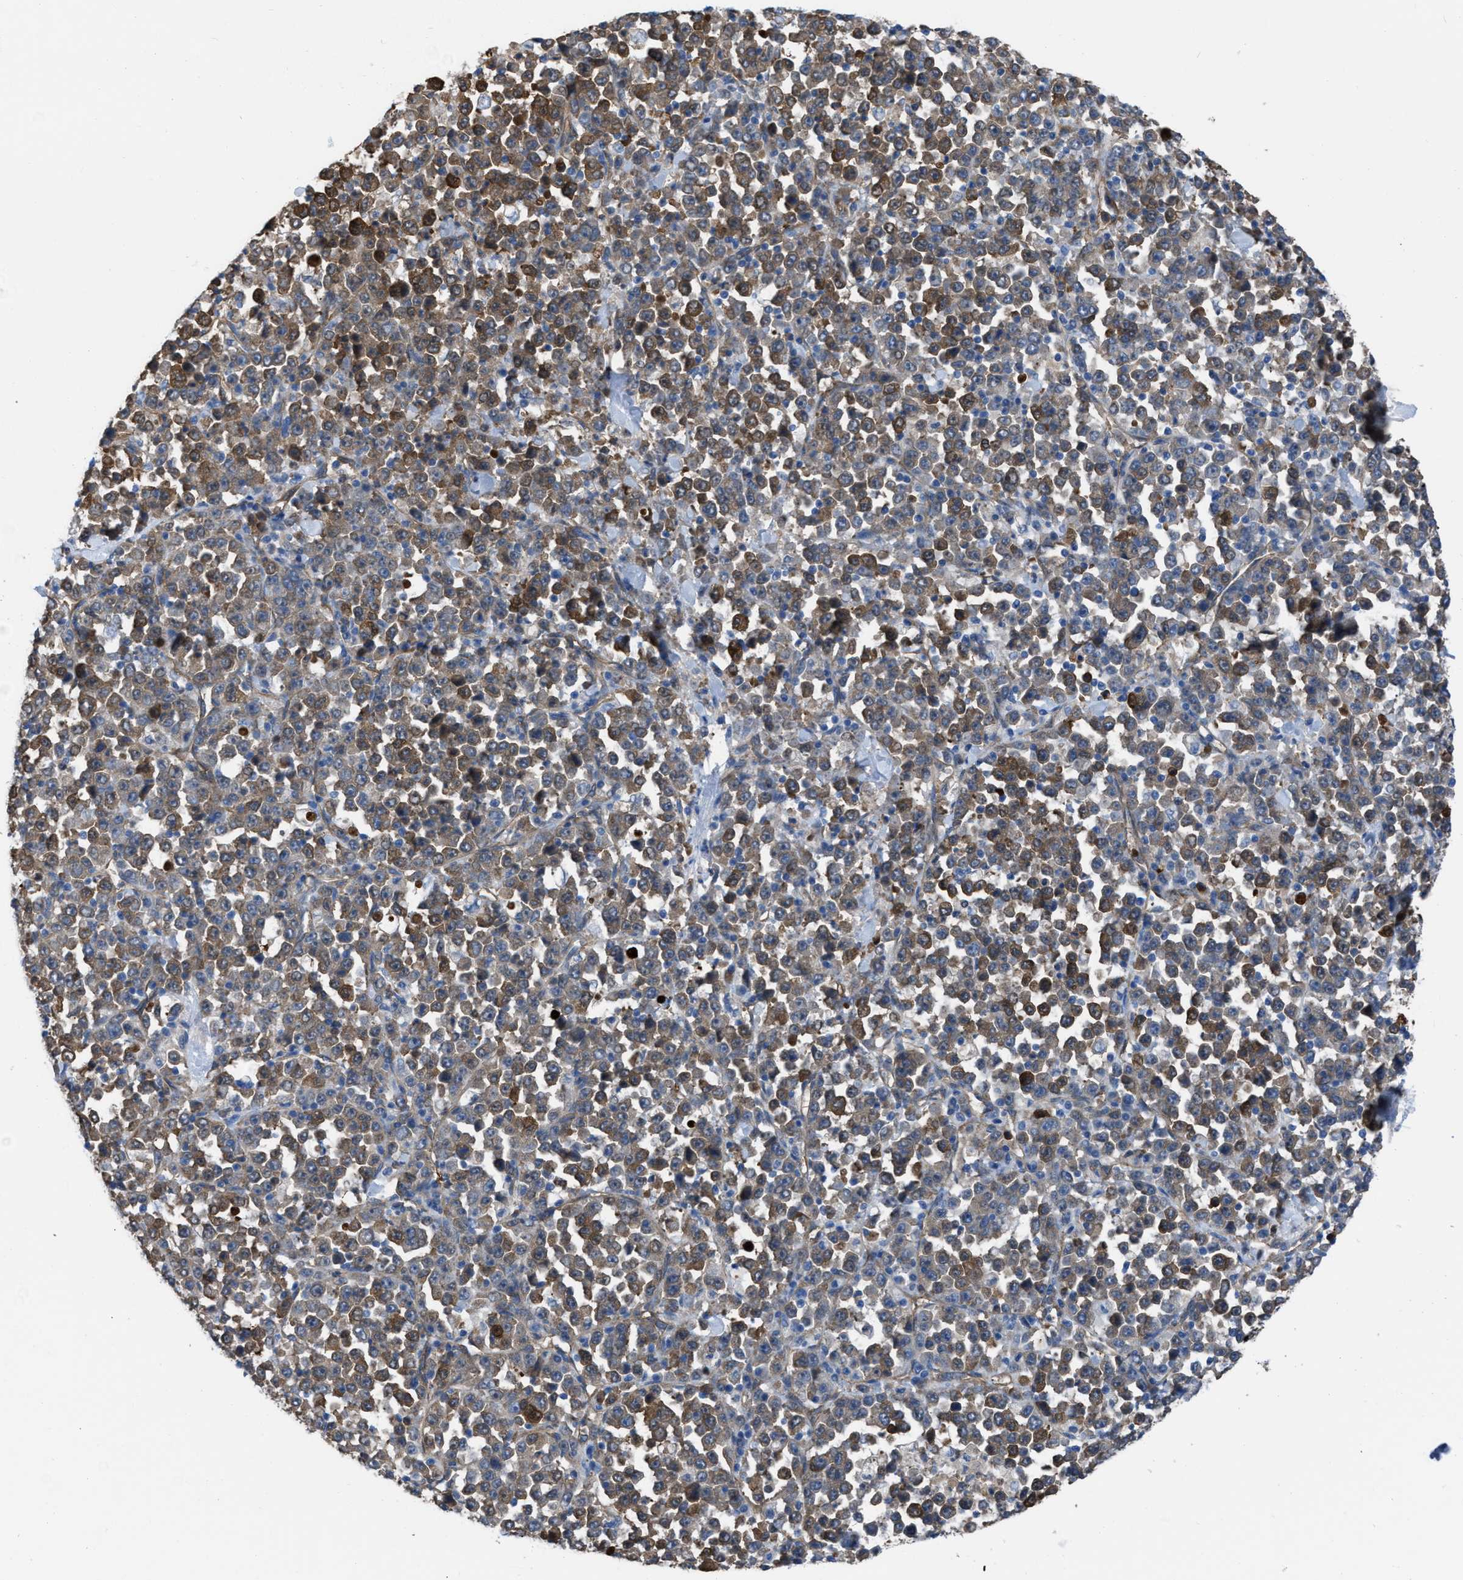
{"staining": {"intensity": "weak", "quantity": ">75%", "location": "cytoplasmic/membranous"}, "tissue": "stomach cancer", "cell_type": "Tumor cells", "image_type": "cancer", "snomed": [{"axis": "morphology", "description": "Normal tissue, NOS"}, {"axis": "morphology", "description": "Adenocarcinoma, NOS"}, {"axis": "topography", "description": "Stomach, upper"}, {"axis": "topography", "description": "Stomach"}], "caption": "The immunohistochemical stain shows weak cytoplasmic/membranous positivity in tumor cells of stomach cancer (adenocarcinoma) tissue.", "gene": "TRIOBP", "patient": {"sex": "male", "age": 59}}